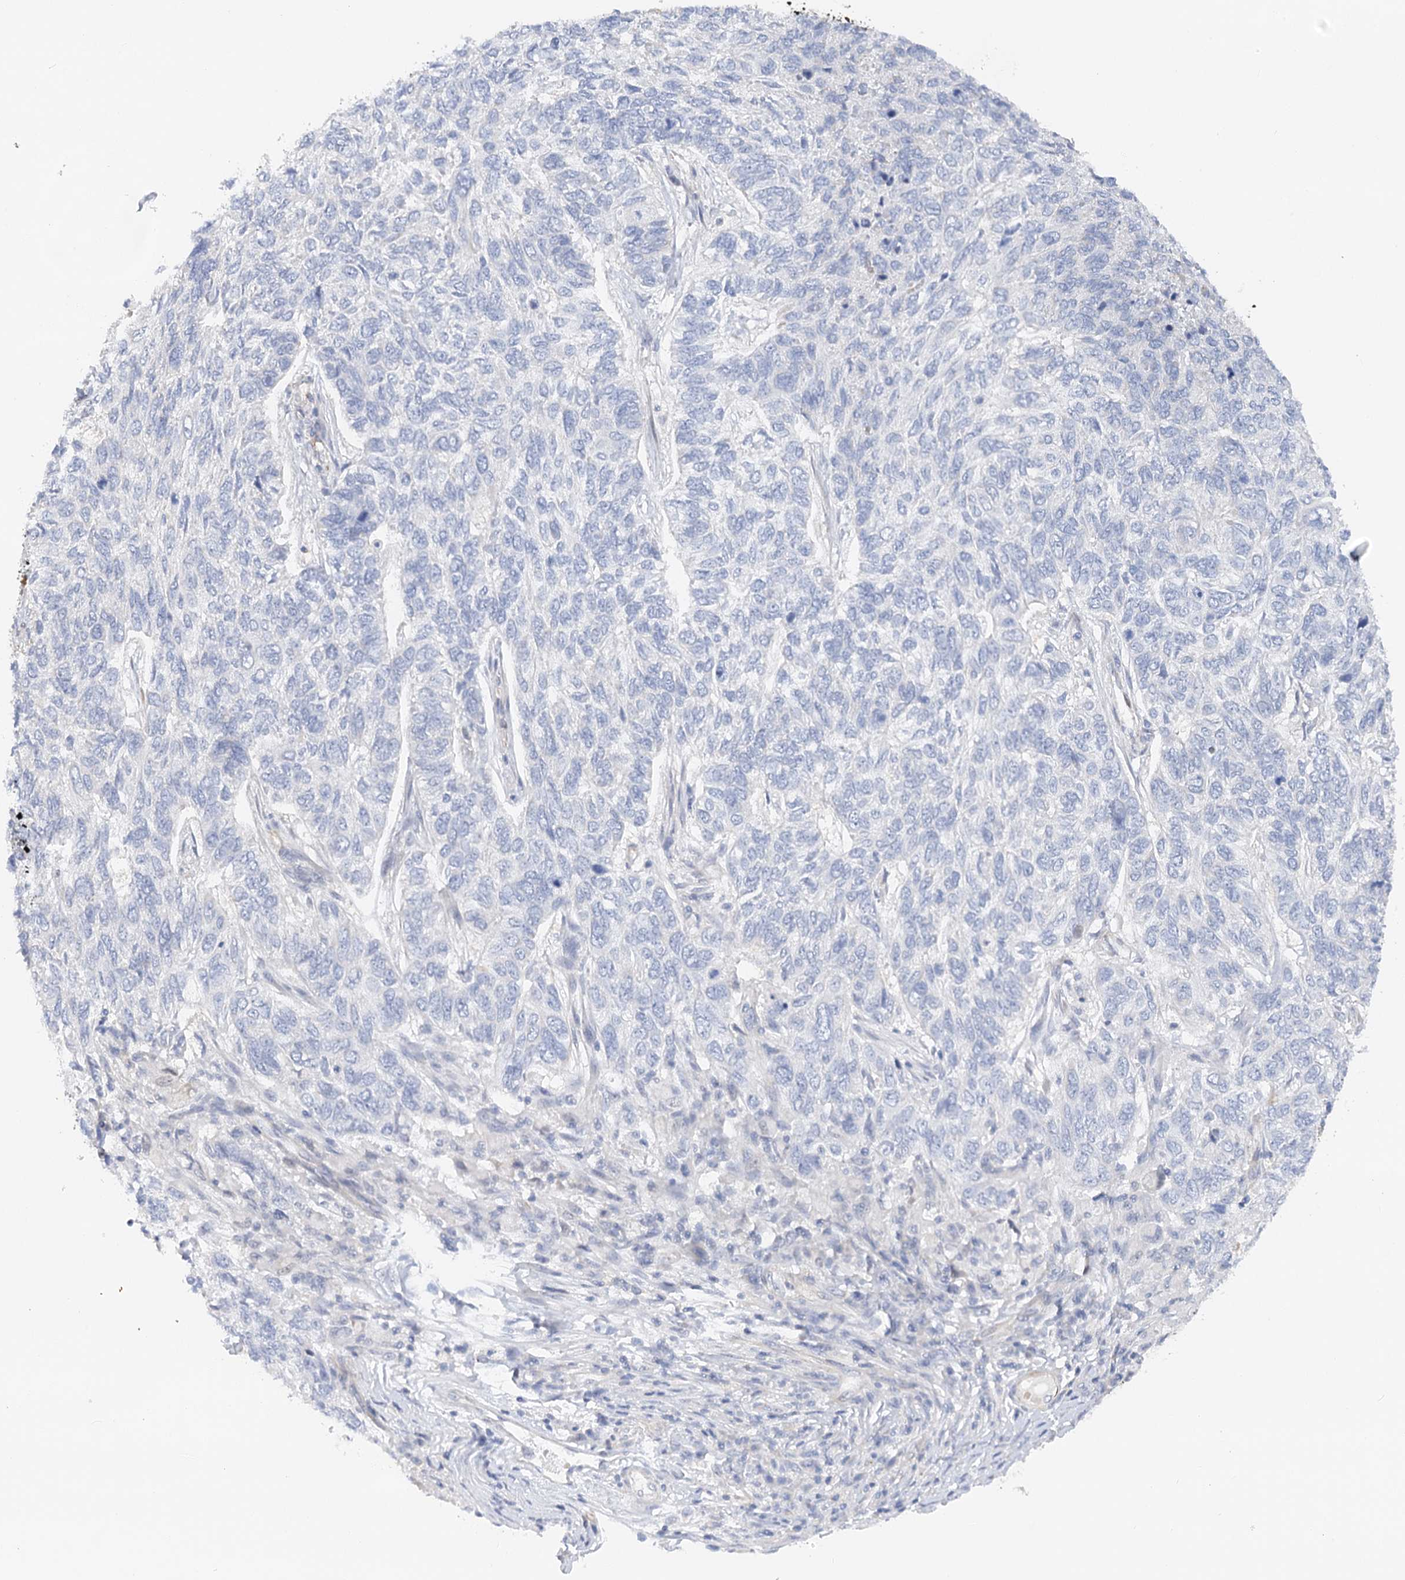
{"staining": {"intensity": "negative", "quantity": "none", "location": "none"}, "tissue": "skin cancer", "cell_type": "Tumor cells", "image_type": "cancer", "snomed": [{"axis": "morphology", "description": "Basal cell carcinoma"}, {"axis": "topography", "description": "Skin"}], "caption": "Tumor cells are negative for protein expression in human skin basal cell carcinoma.", "gene": "NELL2", "patient": {"sex": "female", "age": 65}}